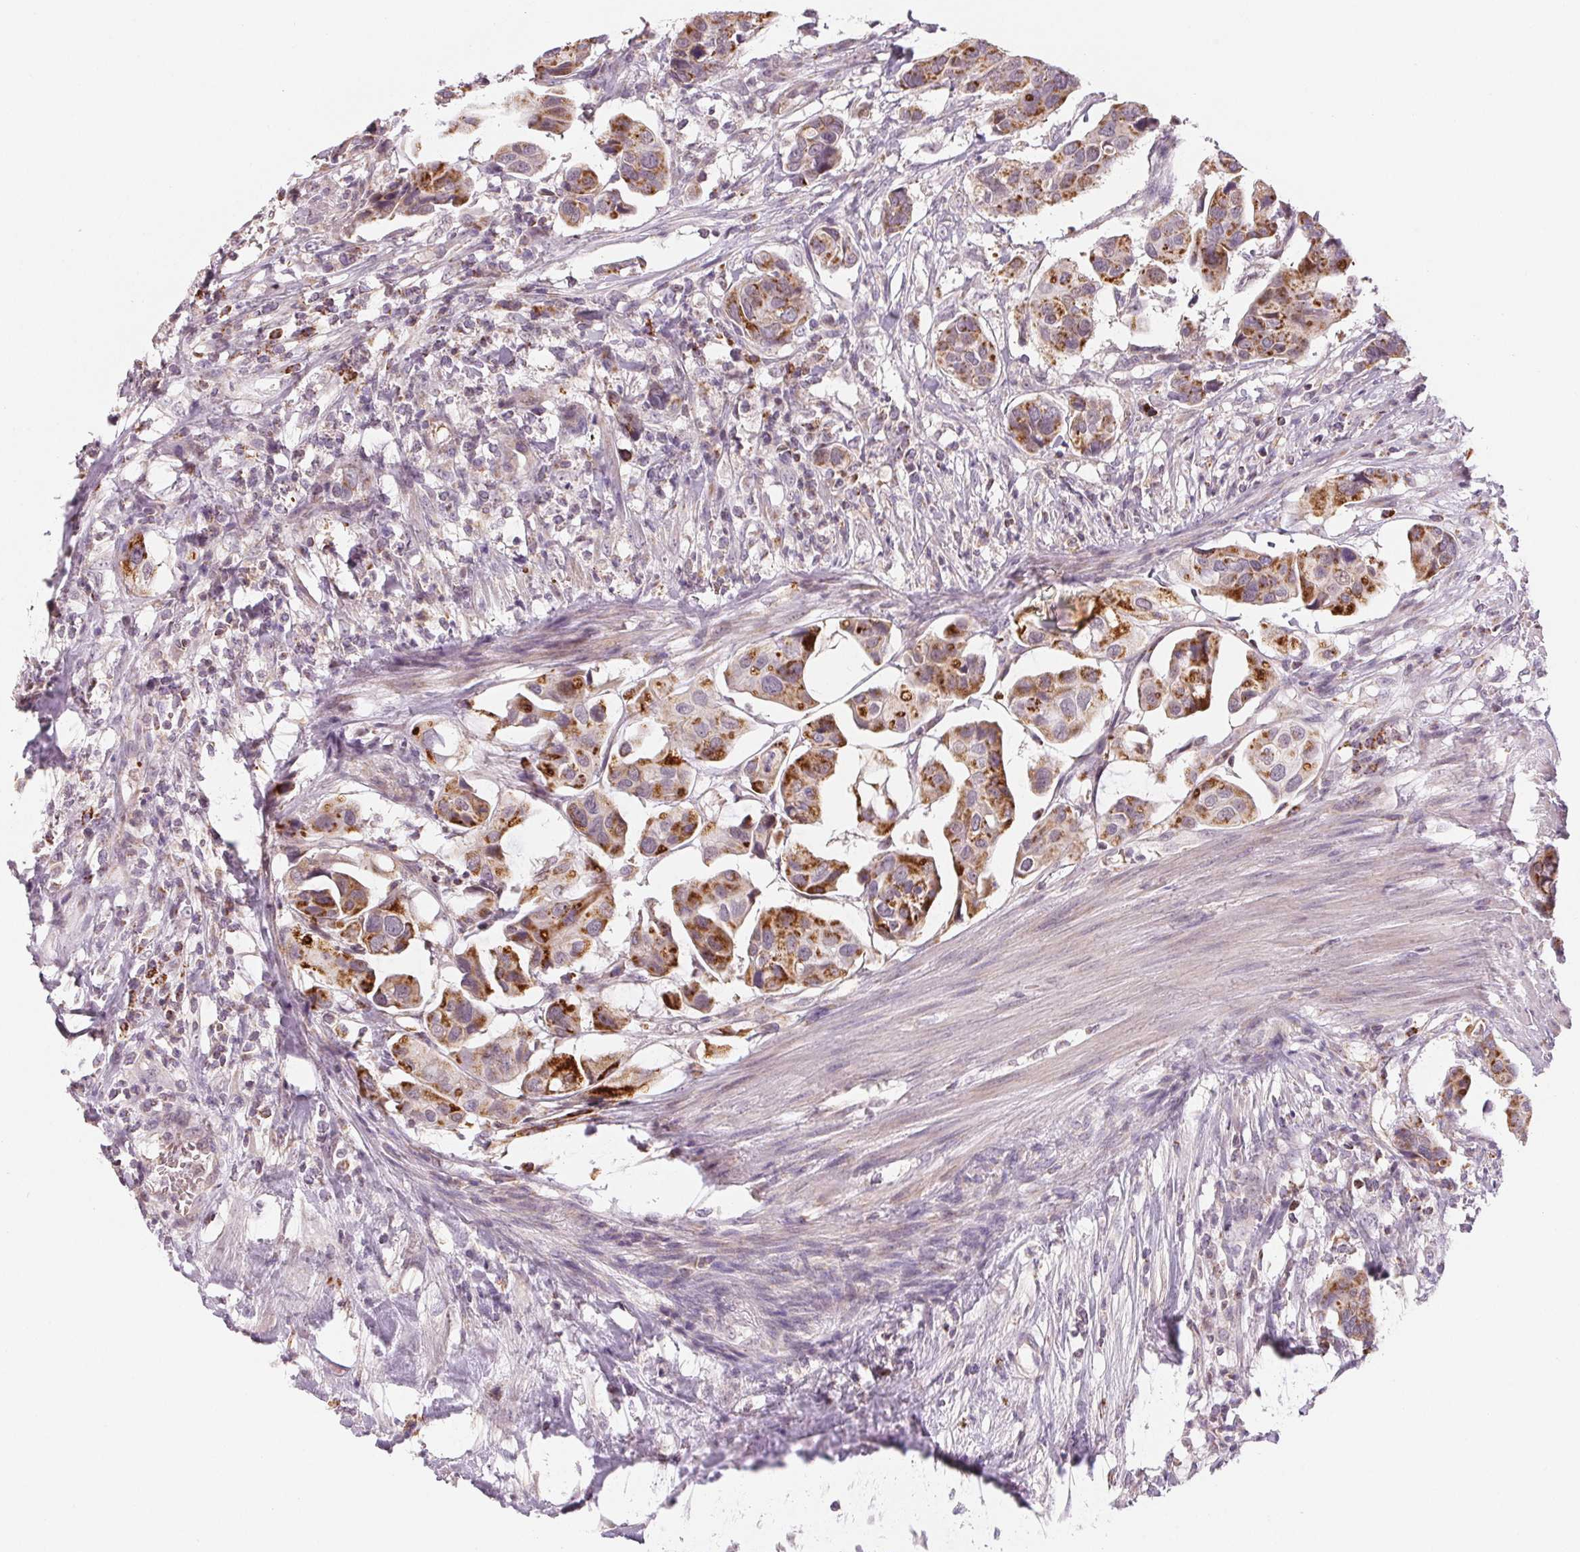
{"staining": {"intensity": "moderate", "quantity": ">75%", "location": "cytoplasmic/membranous"}, "tissue": "renal cancer", "cell_type": "Tumor cells", "image_type": "cancer", "snomed": [{"axis": "morphology", "description": "Adenocarcinoma, NOS"}, {"axis": "topography", "description": "Urinary bladder"}], "caption": "There is medium levels of moderate cytoplasmic/membranous expression in tumor cells of adenocarcinoma (renal), as demonstrated by immunohistochemical staining (brown color).", "gene": "HINT2", "patient": {"sex": "male", "age": 61}}